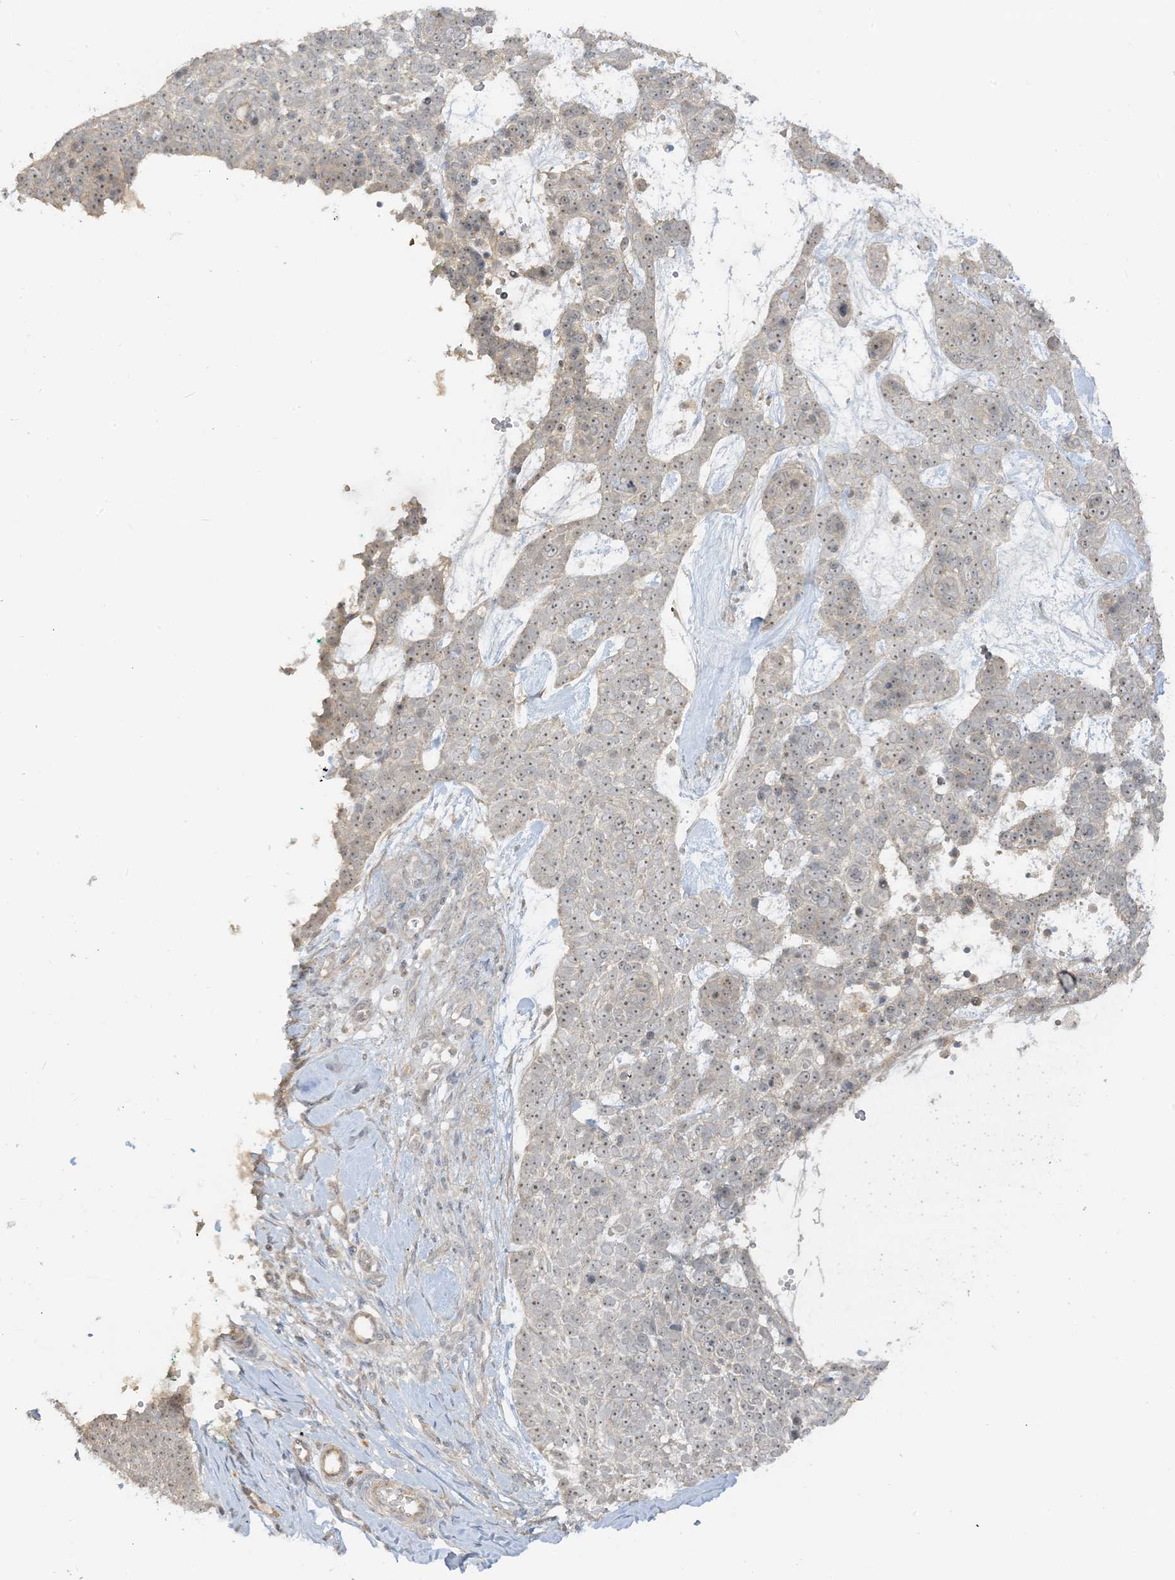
{"staining": {"intensity": "moderate", "quantity": ">75%", "location": "nuclear"}, "tissue": "skin cancer", "cell_type": "Tumor cells", "image_type": "cancer", "snomed": [{"axis": "morphology", "description": "Basal cell carcinoma"}, {"axis": "topography", "description": "Skin"}], "caption": "Immunohistochemistry (IHC) of human skin cancer displays medium levels of moderate nuclear positivity in about >75% of tumor cells.", "gene": "ETAA1", "patient": {"sex": "female", "age": 81}}